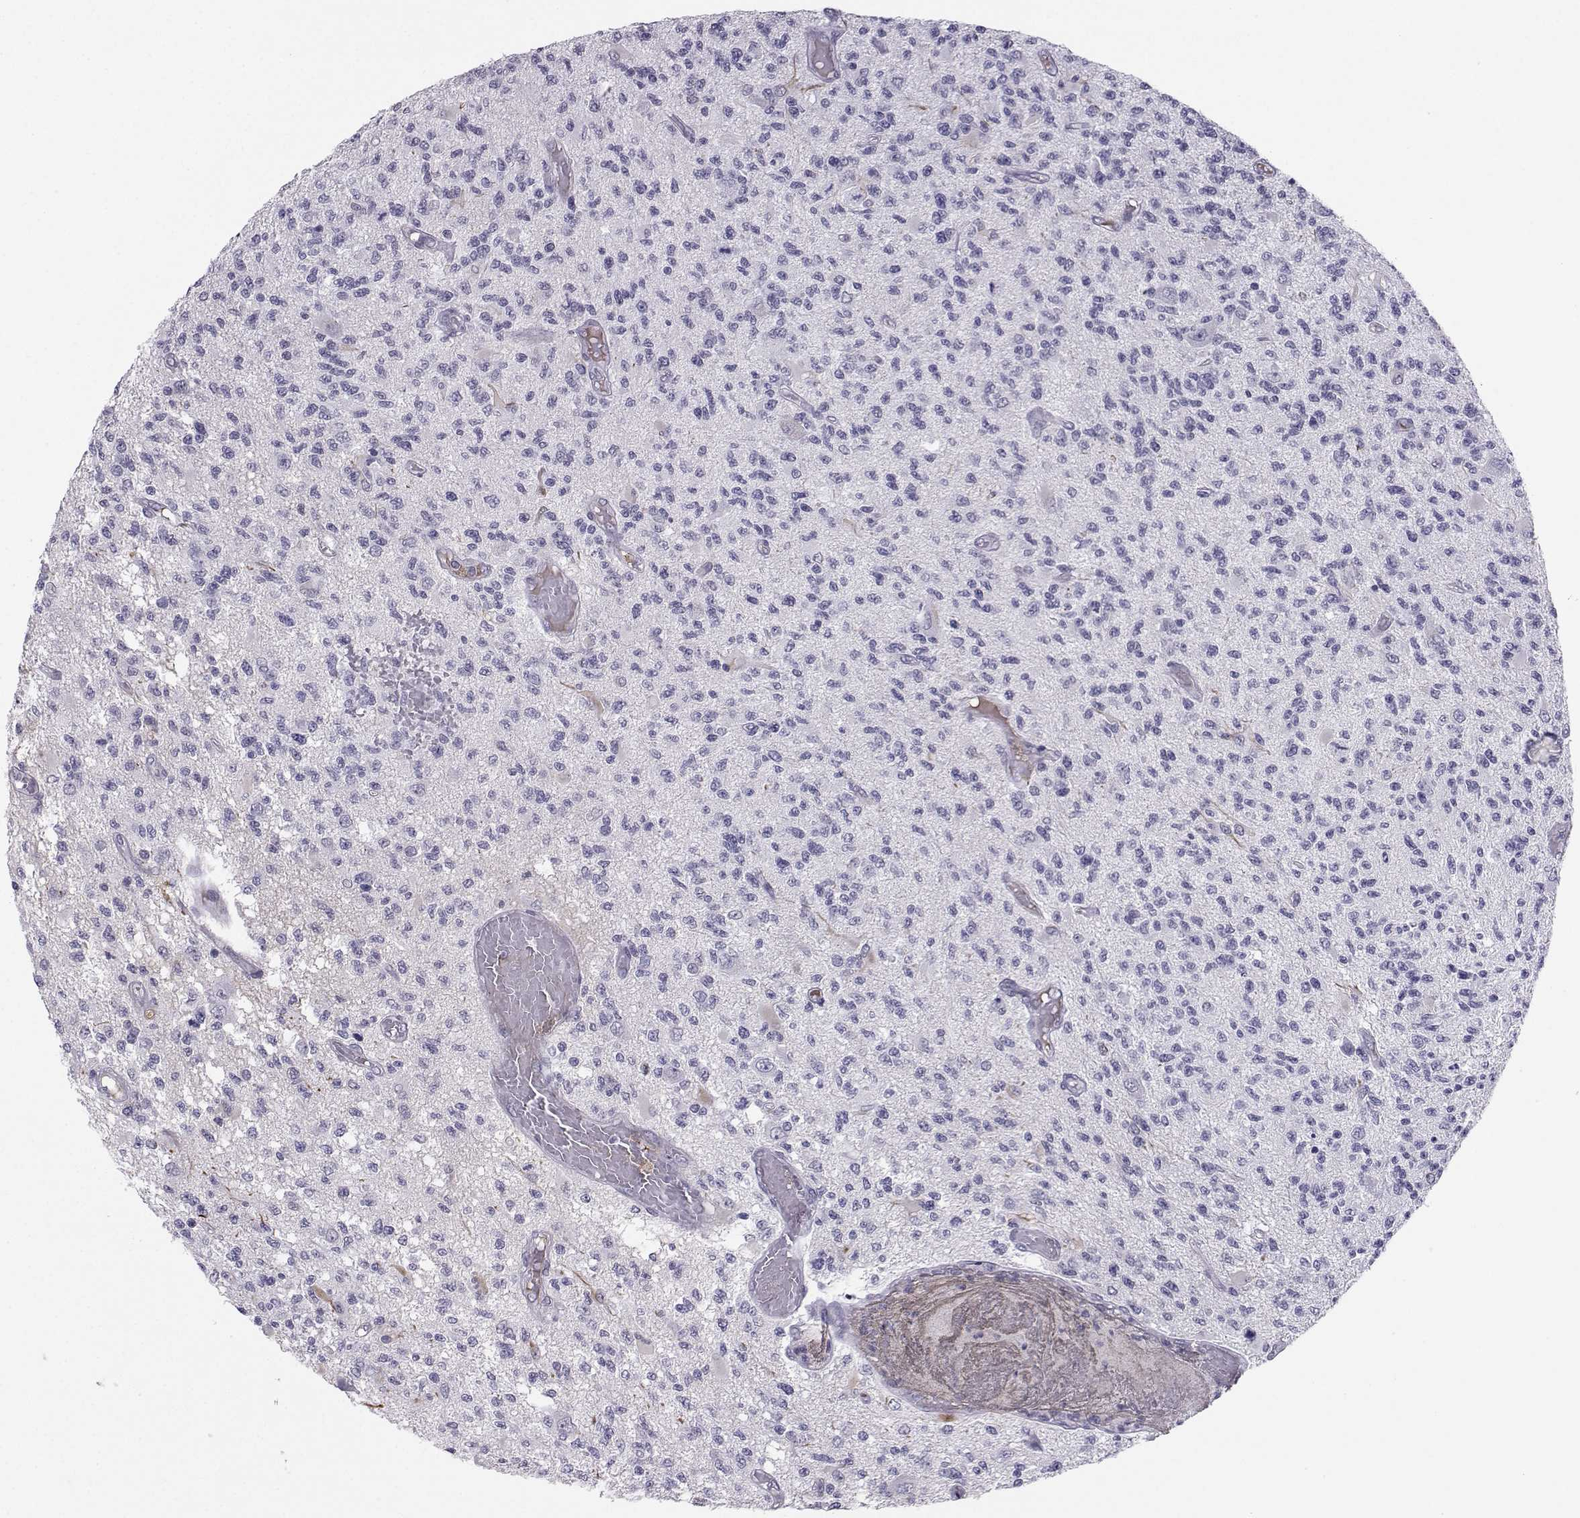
{"staining": {"intensity": "negative", "quantity": "none", "location": "none"}, "tissue": "glioma", "cell_type": "Tumor cells", "image_type": "cancer", "snomed": [{"axis": "morphology", "description": "Glioma, malignant, High grade"}, {"axis": "topography", "description": "Brain"}], "caption": "Tumor cells are negative for brown protein staining in glioma.", "gene": "LHX1", "patient": {"sex": "female", "age": 63}}